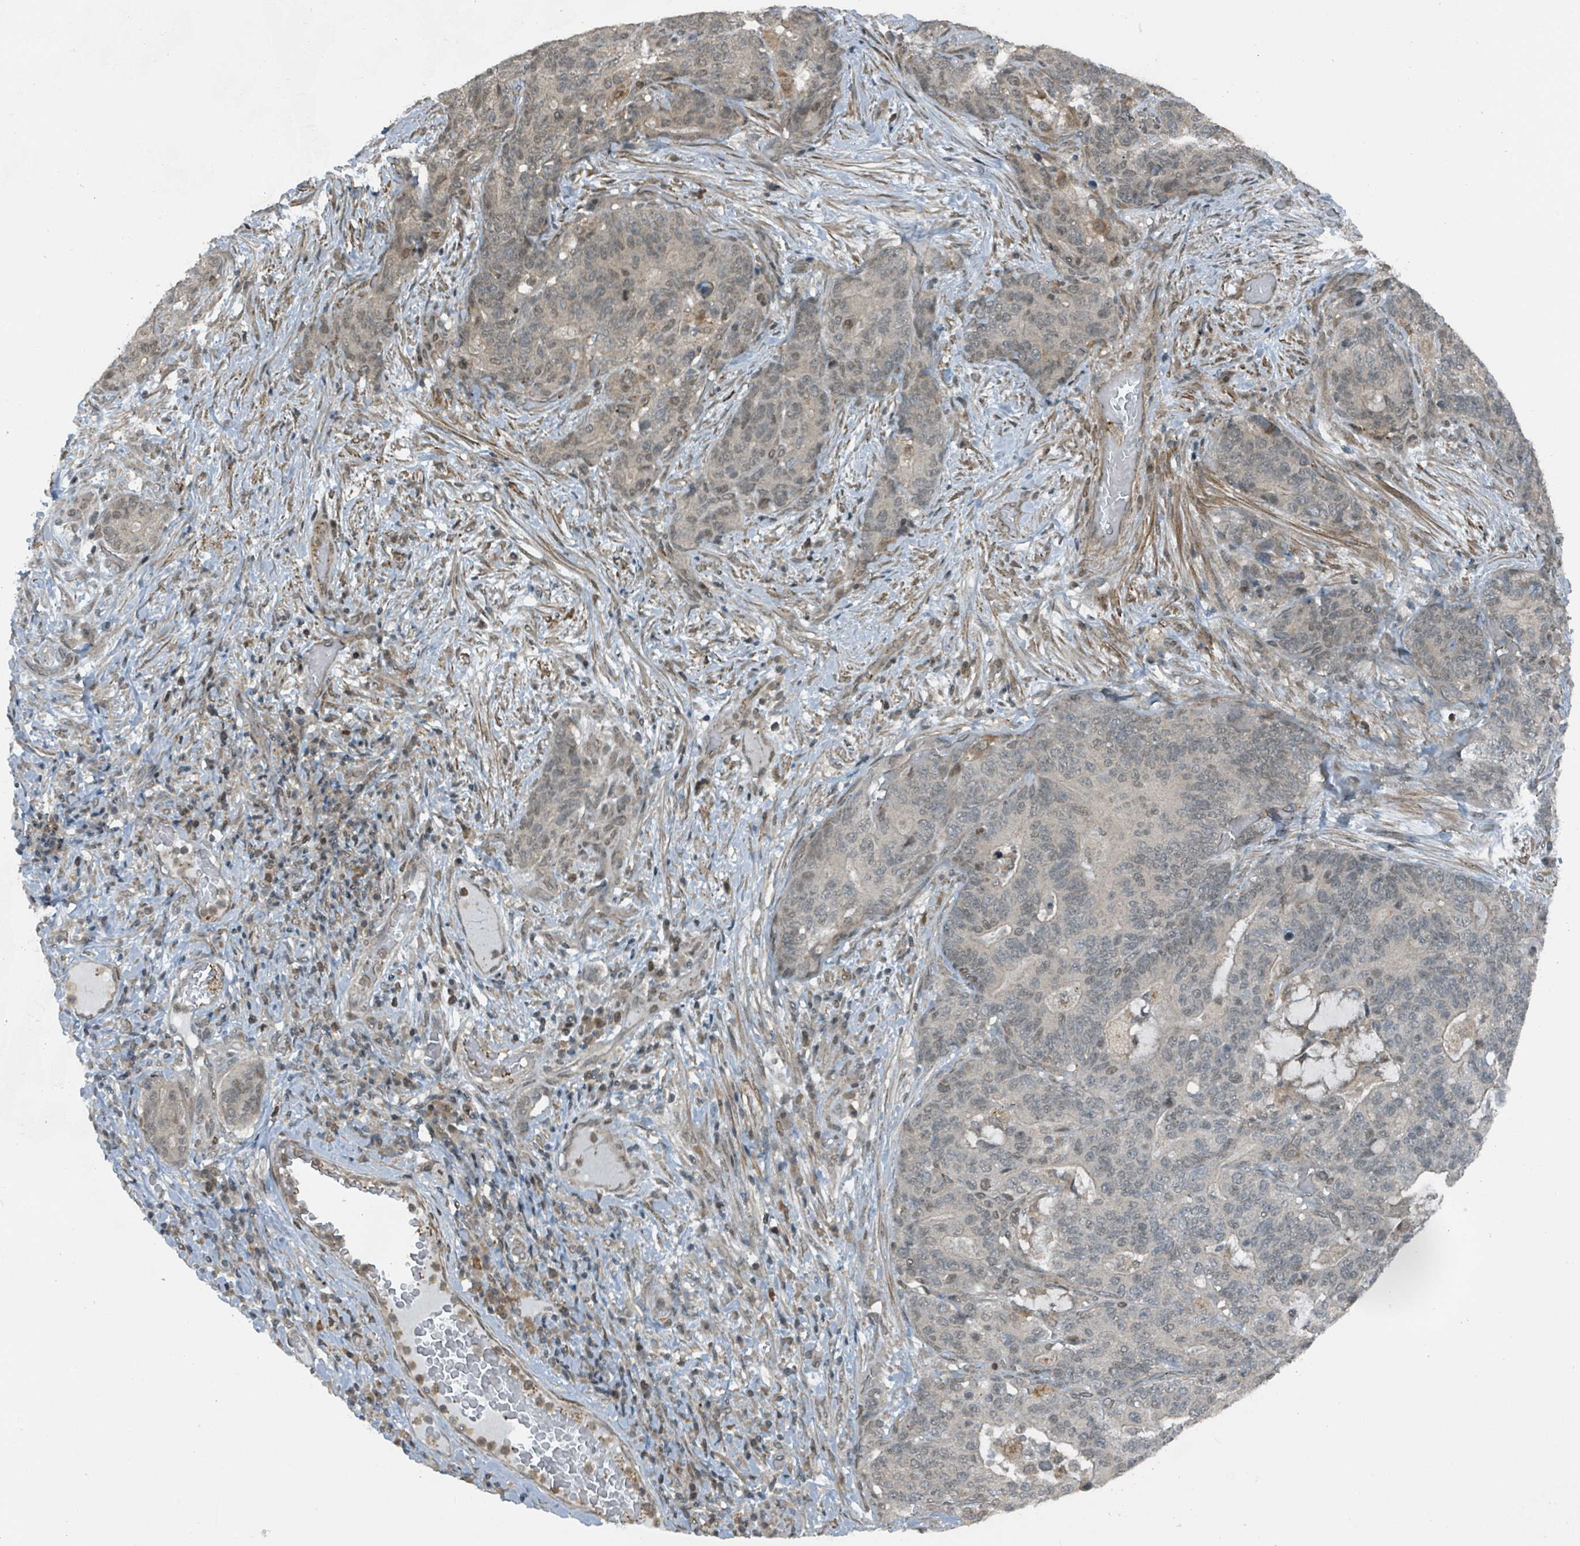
{"staining": {"intensity": "weak", "quantity": "<25%", "location": "nuclear"}, "tissue": "stomach cancer", "cell_type": "Tumor cells", "image_type": "cancer", "snomed": [{"axis": "morphology", "description": "Normal tissue, NOS"}, {"axis": "morphology", "description": "Adenocarcinoma, NOS"}, {"axis": "topography", "description": "Stomach"}], "caption": "High magnification brightfield microscopy of stomach adenocarcinoma stained with DAB (3,3'-diaminobenzidine) (brown) and counterstained with hematoxylin (blue): tumor cells show no significant positivity.", "gene": "PHIP", "patient": {"sex": "female", "age": 64}}